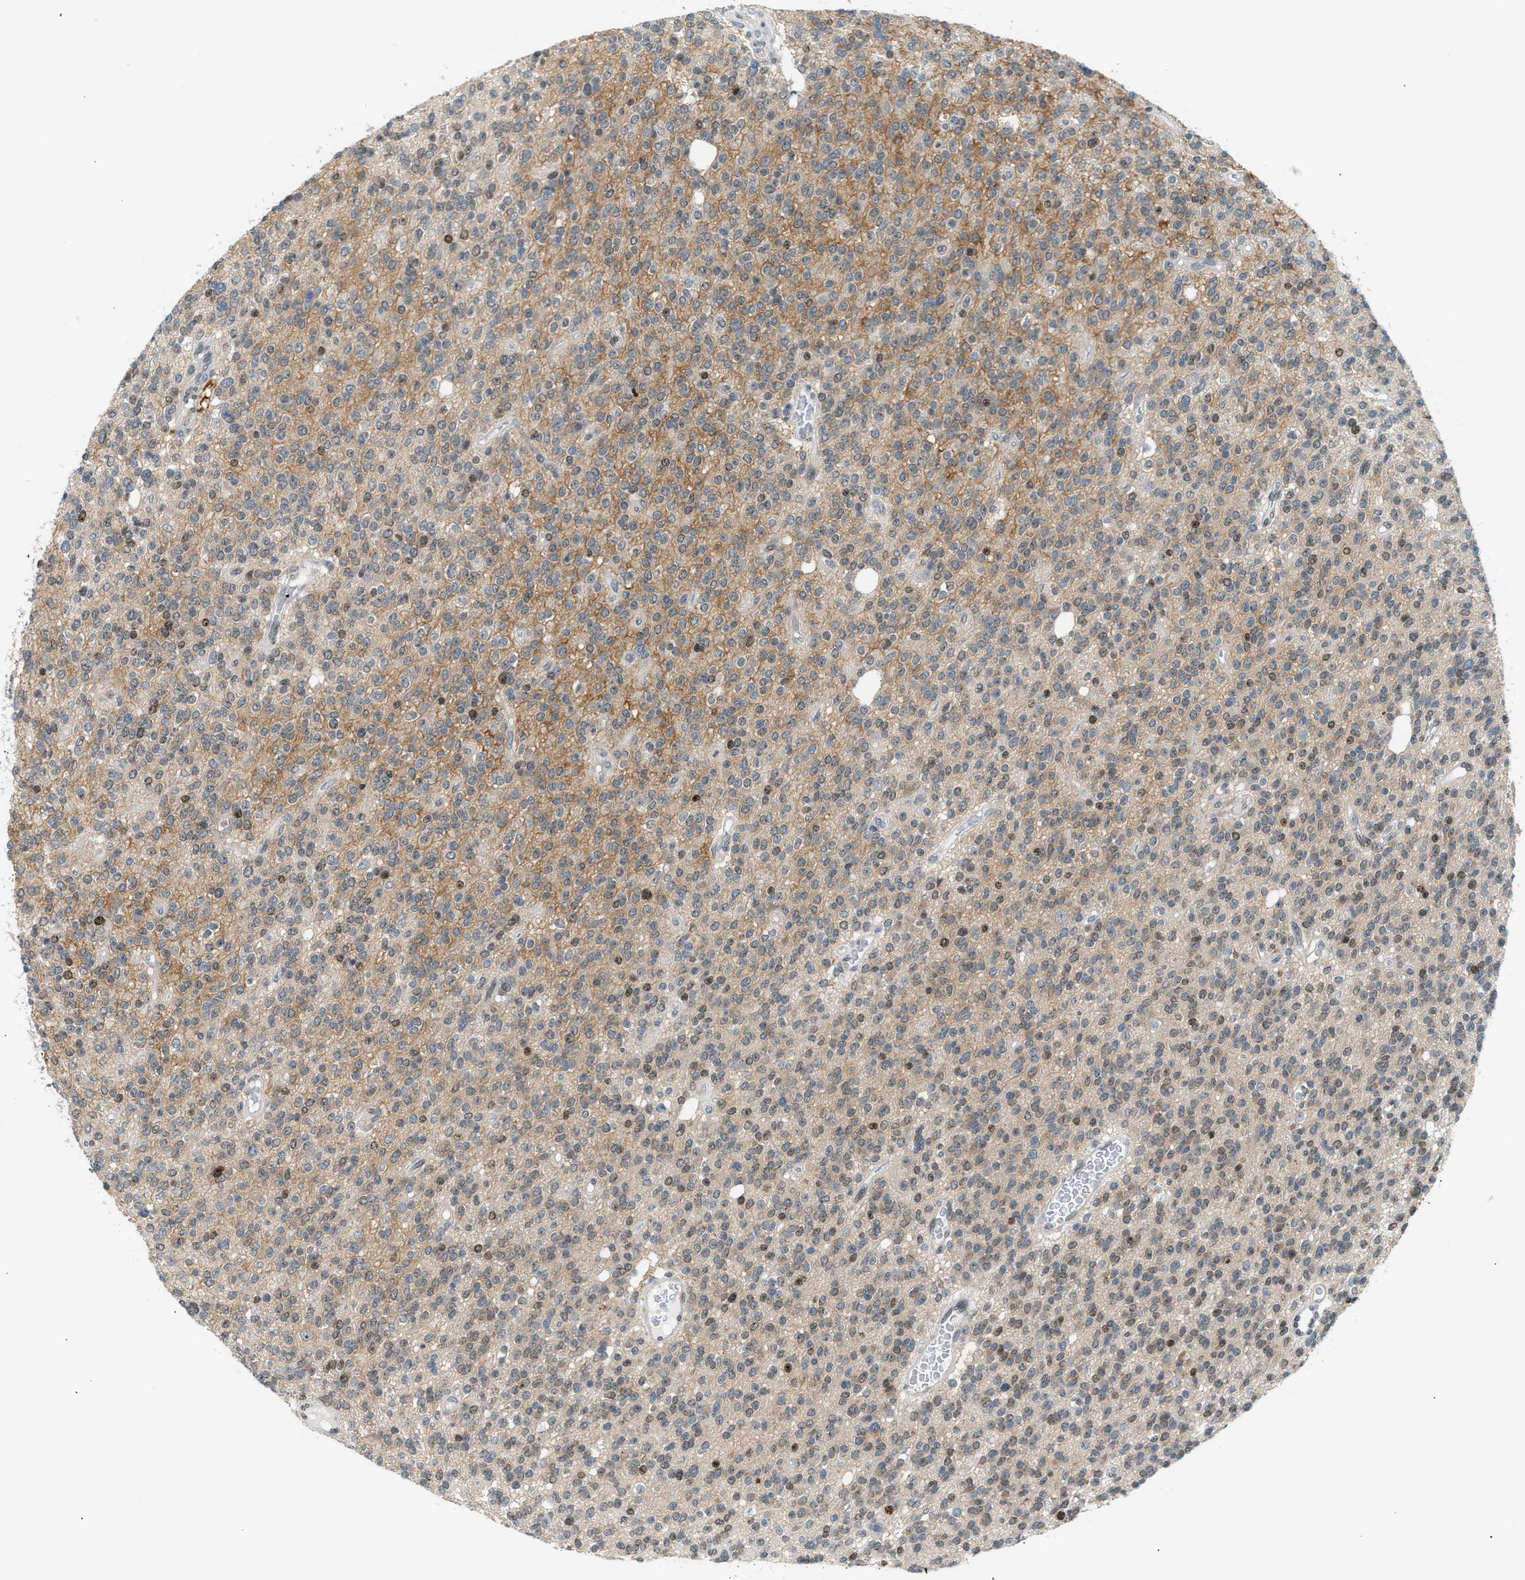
{"staining": {"intensity": "weak", "quantity": "<25%", "location": "cytoplasmic/membranous,nuclear"}, "tissue": "glioma", "cell_type": "Tumor cells", "image_type": "cancer", "snomed": [{"axis": "morphology", "description": "Glioma, malignant, High grade"}, {"axis": "topography", "description": "Brain"}], "caption": "IHC histopathology image of neoplastic tissue: human glioma stained with DAB demonstrates no significant protein positivity in tumor cells.", "gene": "NPS", "patient": {"sex": "male", "age": 34}}